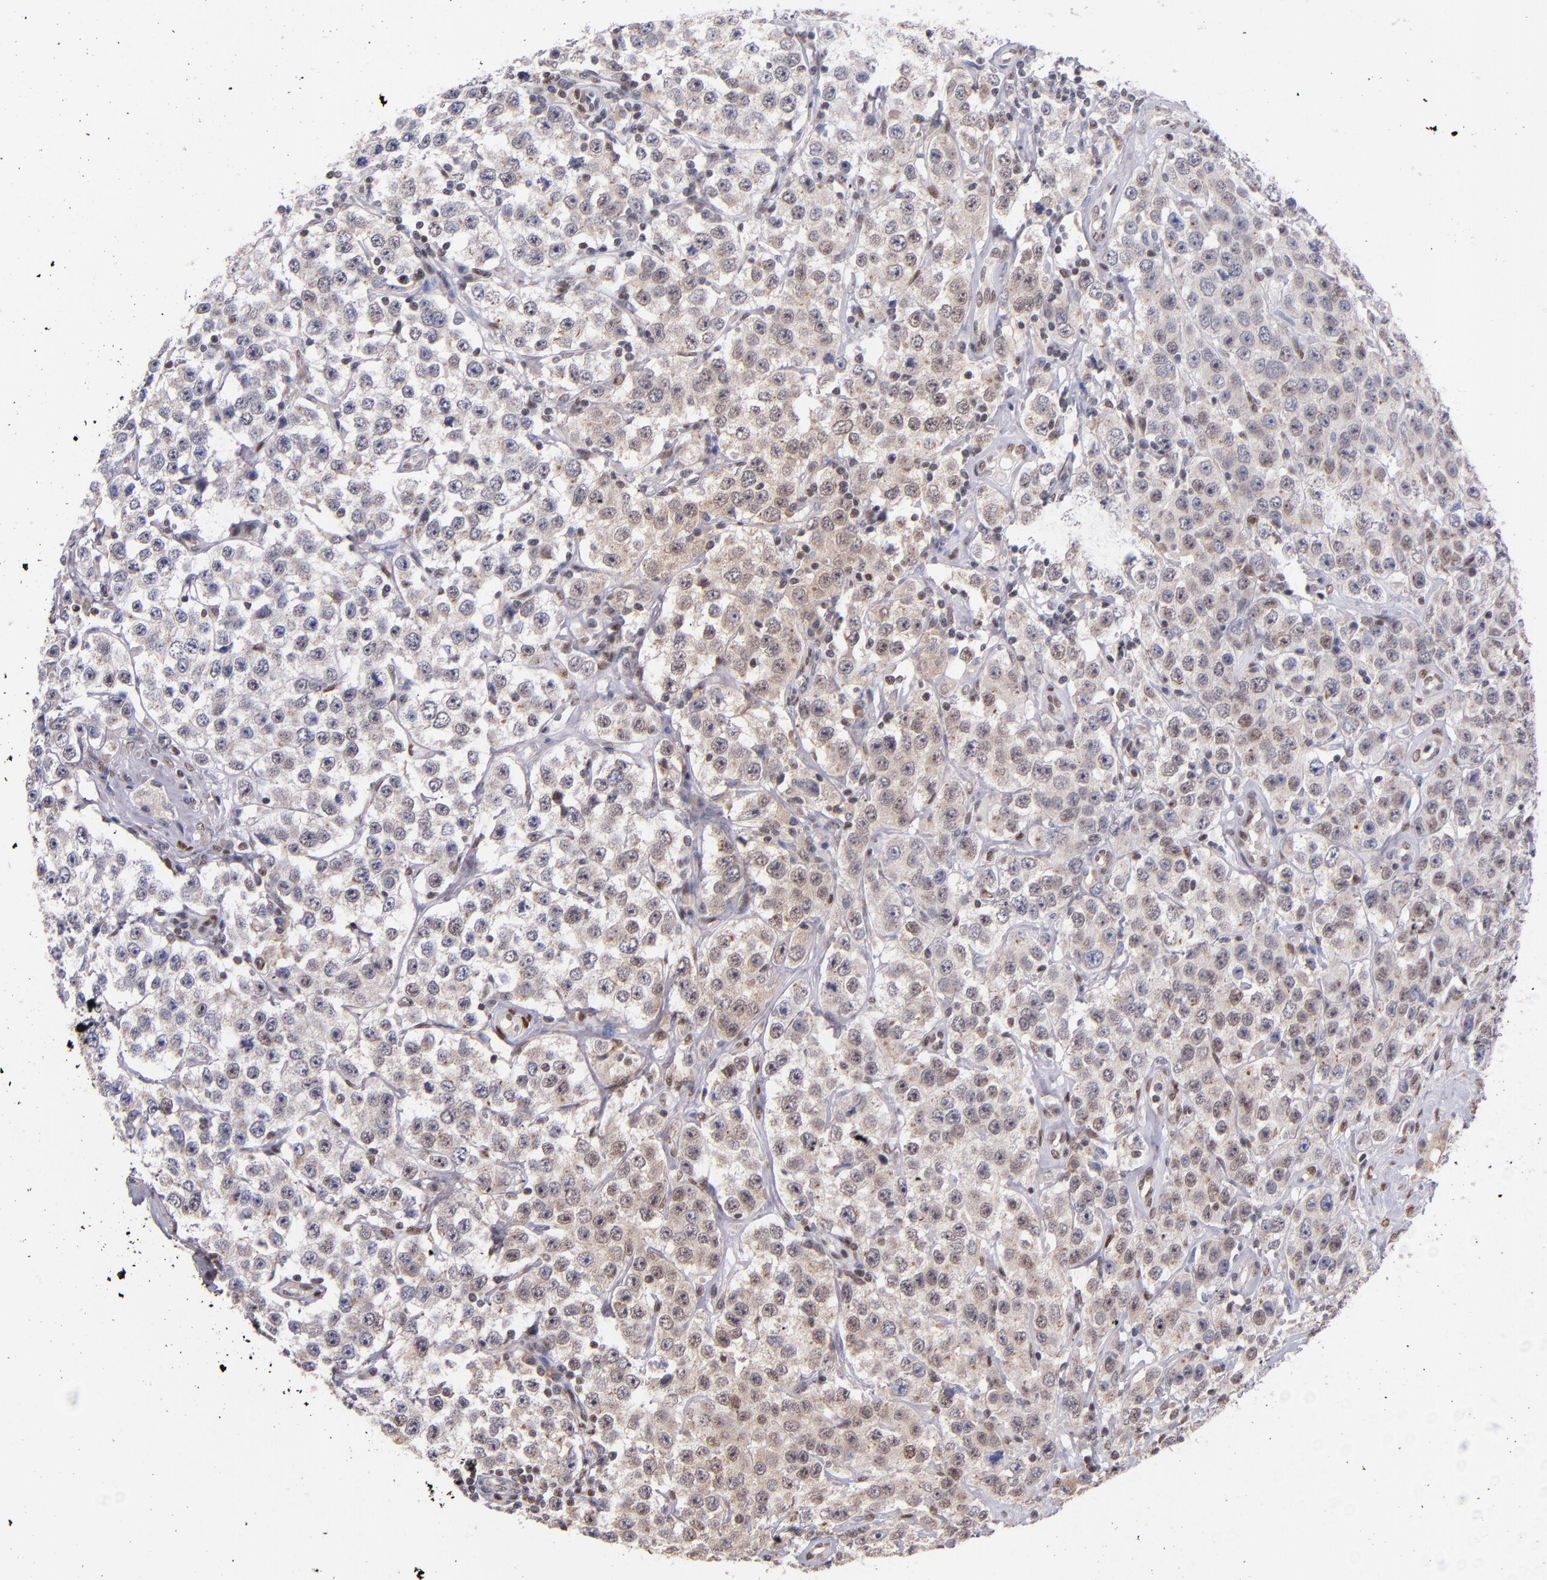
{"staining": {"intensity": "weak", "quantity": "25%-75%", "location": "nuclear"}, "tissue": "testis cancer", "cell_type": "Tumor cells", "image_type": "cancer", "snomed": [{"axis": "morphology", "description": "Seminoma, NOS"}, {"axis": "topography", "description": "Testis"}], "caption": "Immunohistochemical staining of human seminoma (testis) displays low levels of weak nuclear protein positivity in approximately 25%-75% of tumor cells. The staining was performed using DAB, with brown indicating positive protein expression. Nuclei are stained blue with hematoxylin.", "gene": "SRF", "patient": {"sex": "male", "age": 52}}